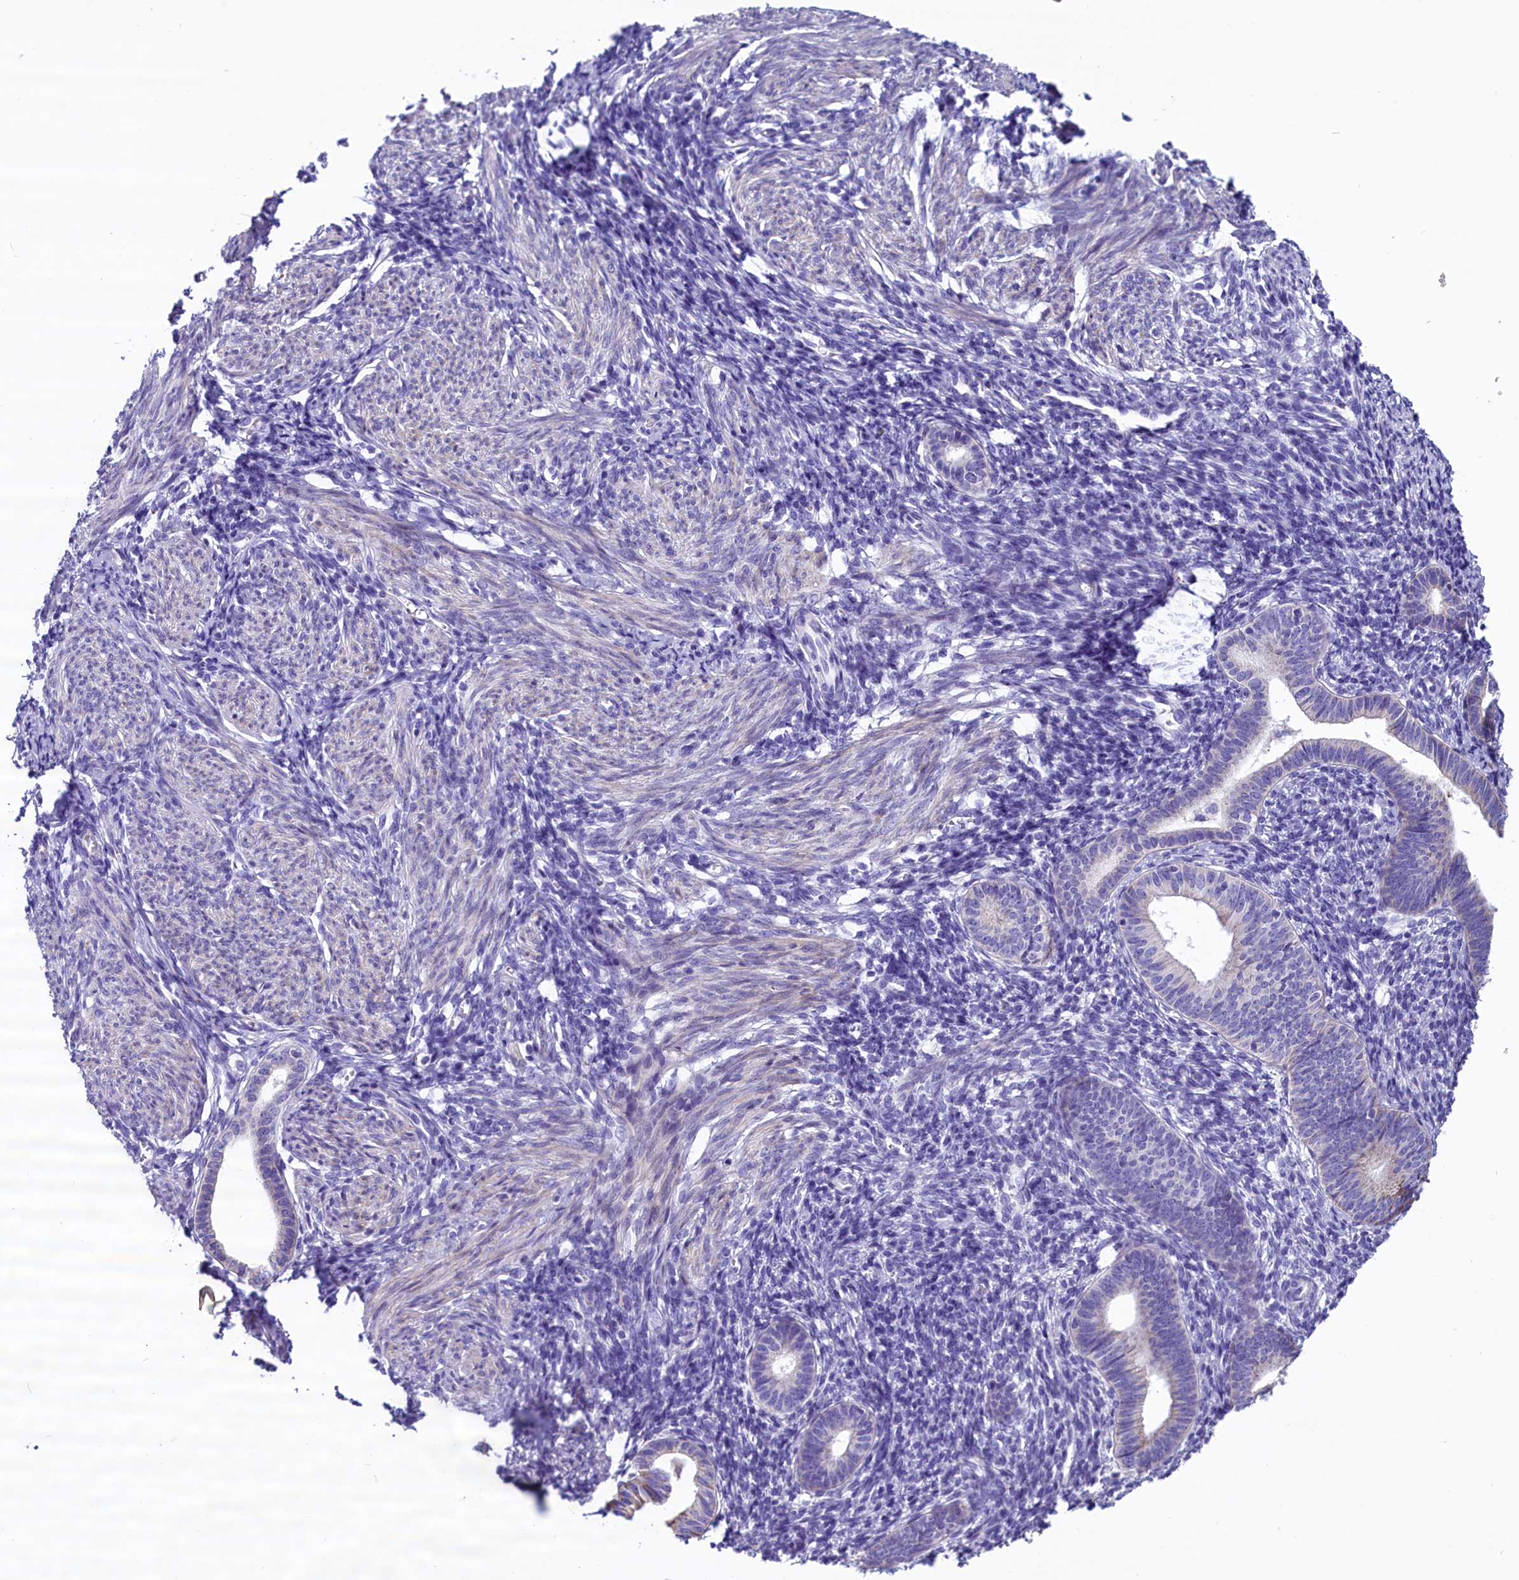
{"staining": {"intensity": "negative", "quantity": "none", "location": "none"}, "tissue": "endometrium", "cell_type": "Cells in endometrial stroma", "image_type": "normal", "snomed": [{"axis": "morphology", "description": "Normal tissue, NOS"}, {"axis": "morphology", "description": "Adenocarcinoma, NOS"}, {"axis": "topography", "description": "Endometrium"}], "caption": "A micrograph of human endometrium is negative for staining in cells in endometrial stroma. (DAB IHC, high magnification).", "gene": "SCD5", "patient": {"sex": "female", "age": 57}}